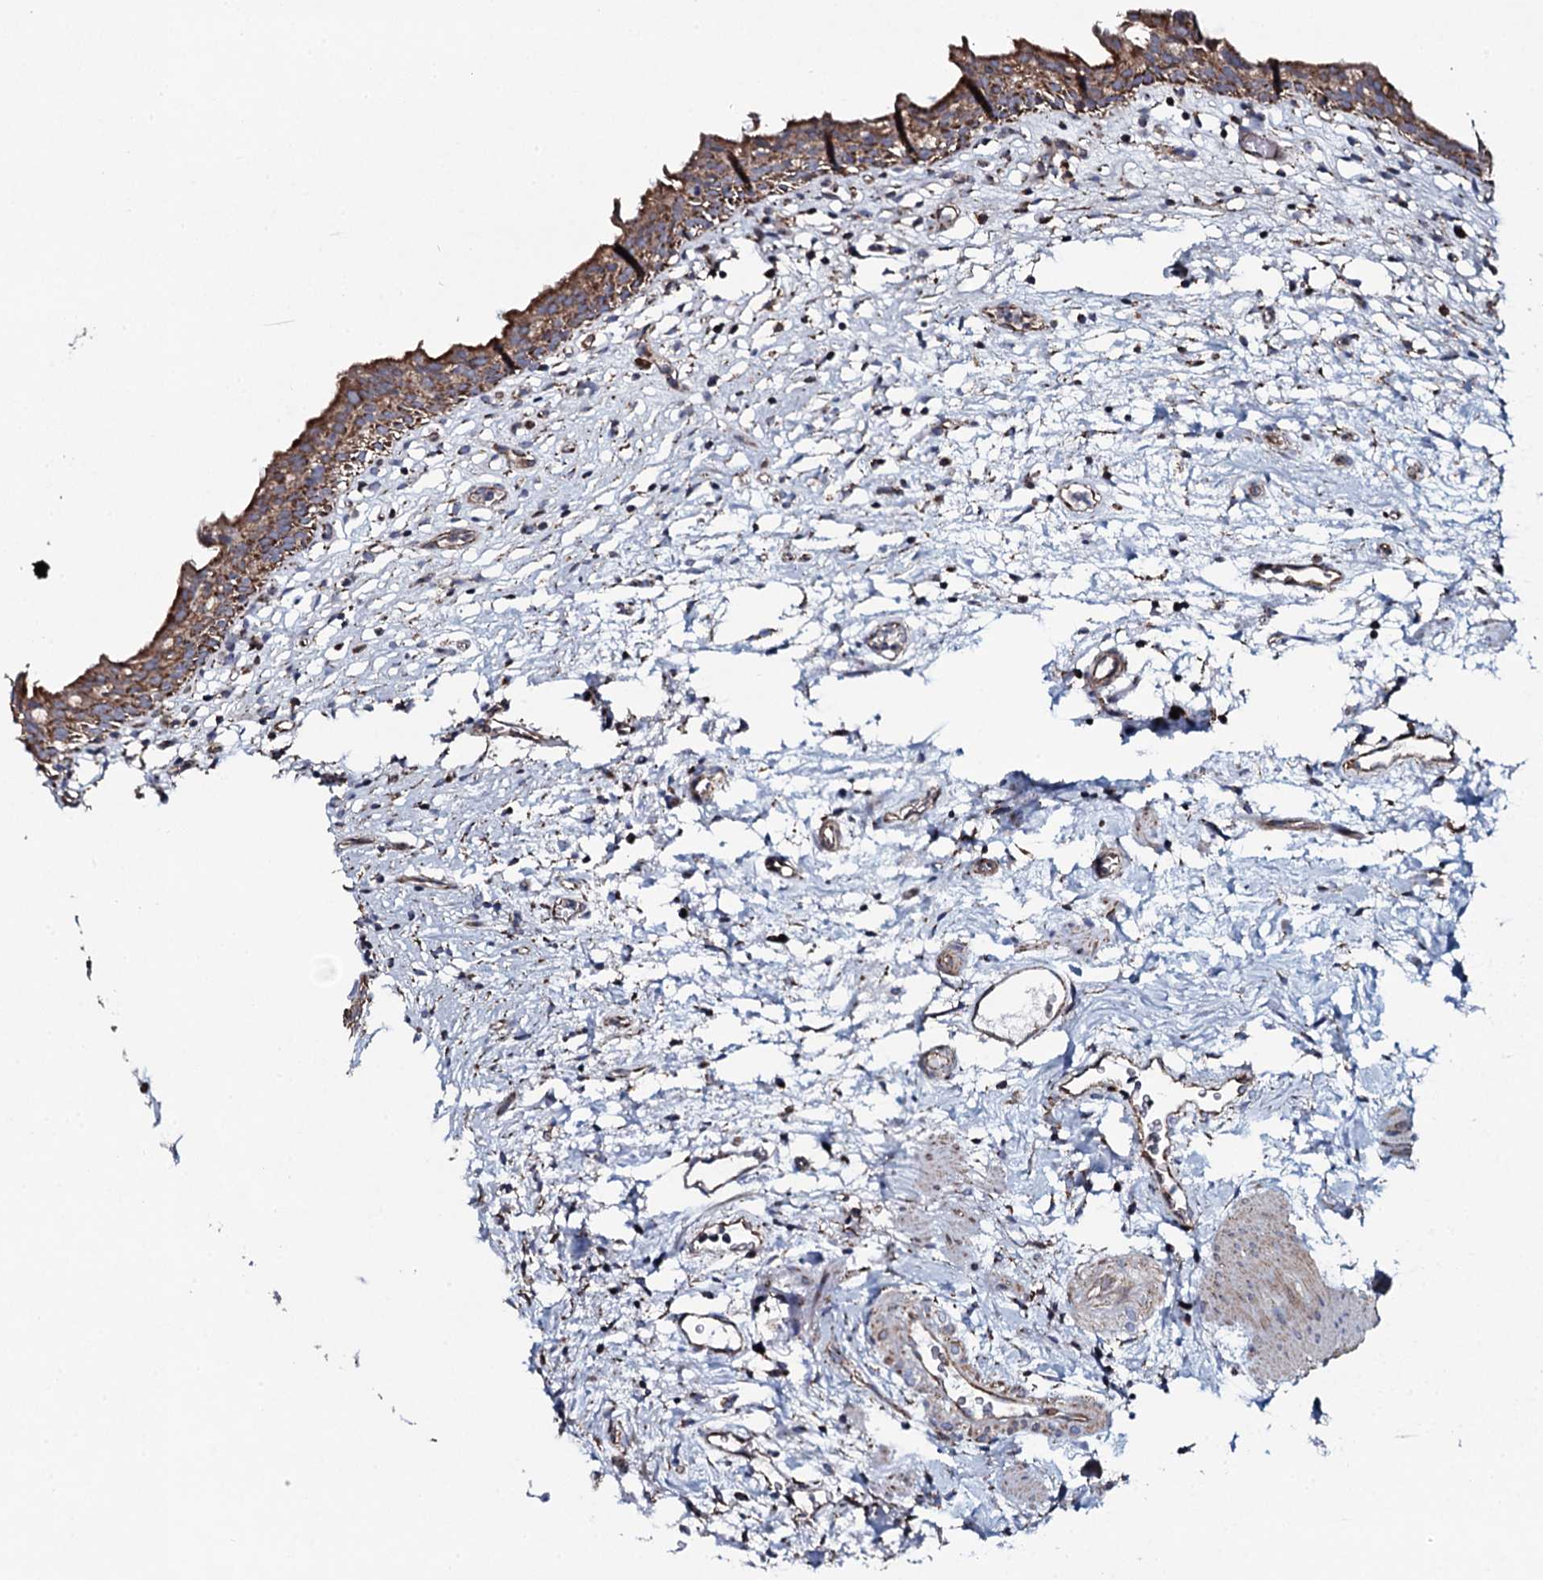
{"staining": {"intensity": "moderate", "quantity": ">75%", "location": "cytoplasmic/membranous"}, "tissue": "urinary bladder", "cell_type": "Urothelial cells", "image_type": "normal", "snomed": [{"axis": "morphology", "description": "Normal tissue, NOS"}, {"axis": "morphology", "description": "Inflammation, NOS"}, {"axis": "topography", "description": "Urinary bladder"}], "caption": "An immunohistochemistry image of normal tissue is shown. Protein staining in brown labels moderate cytoplasmic/membranous positivity in urinary bladder within urothelial cells.", "gene": "EVC2", "patient": {"sex": "male", "age": 63}}